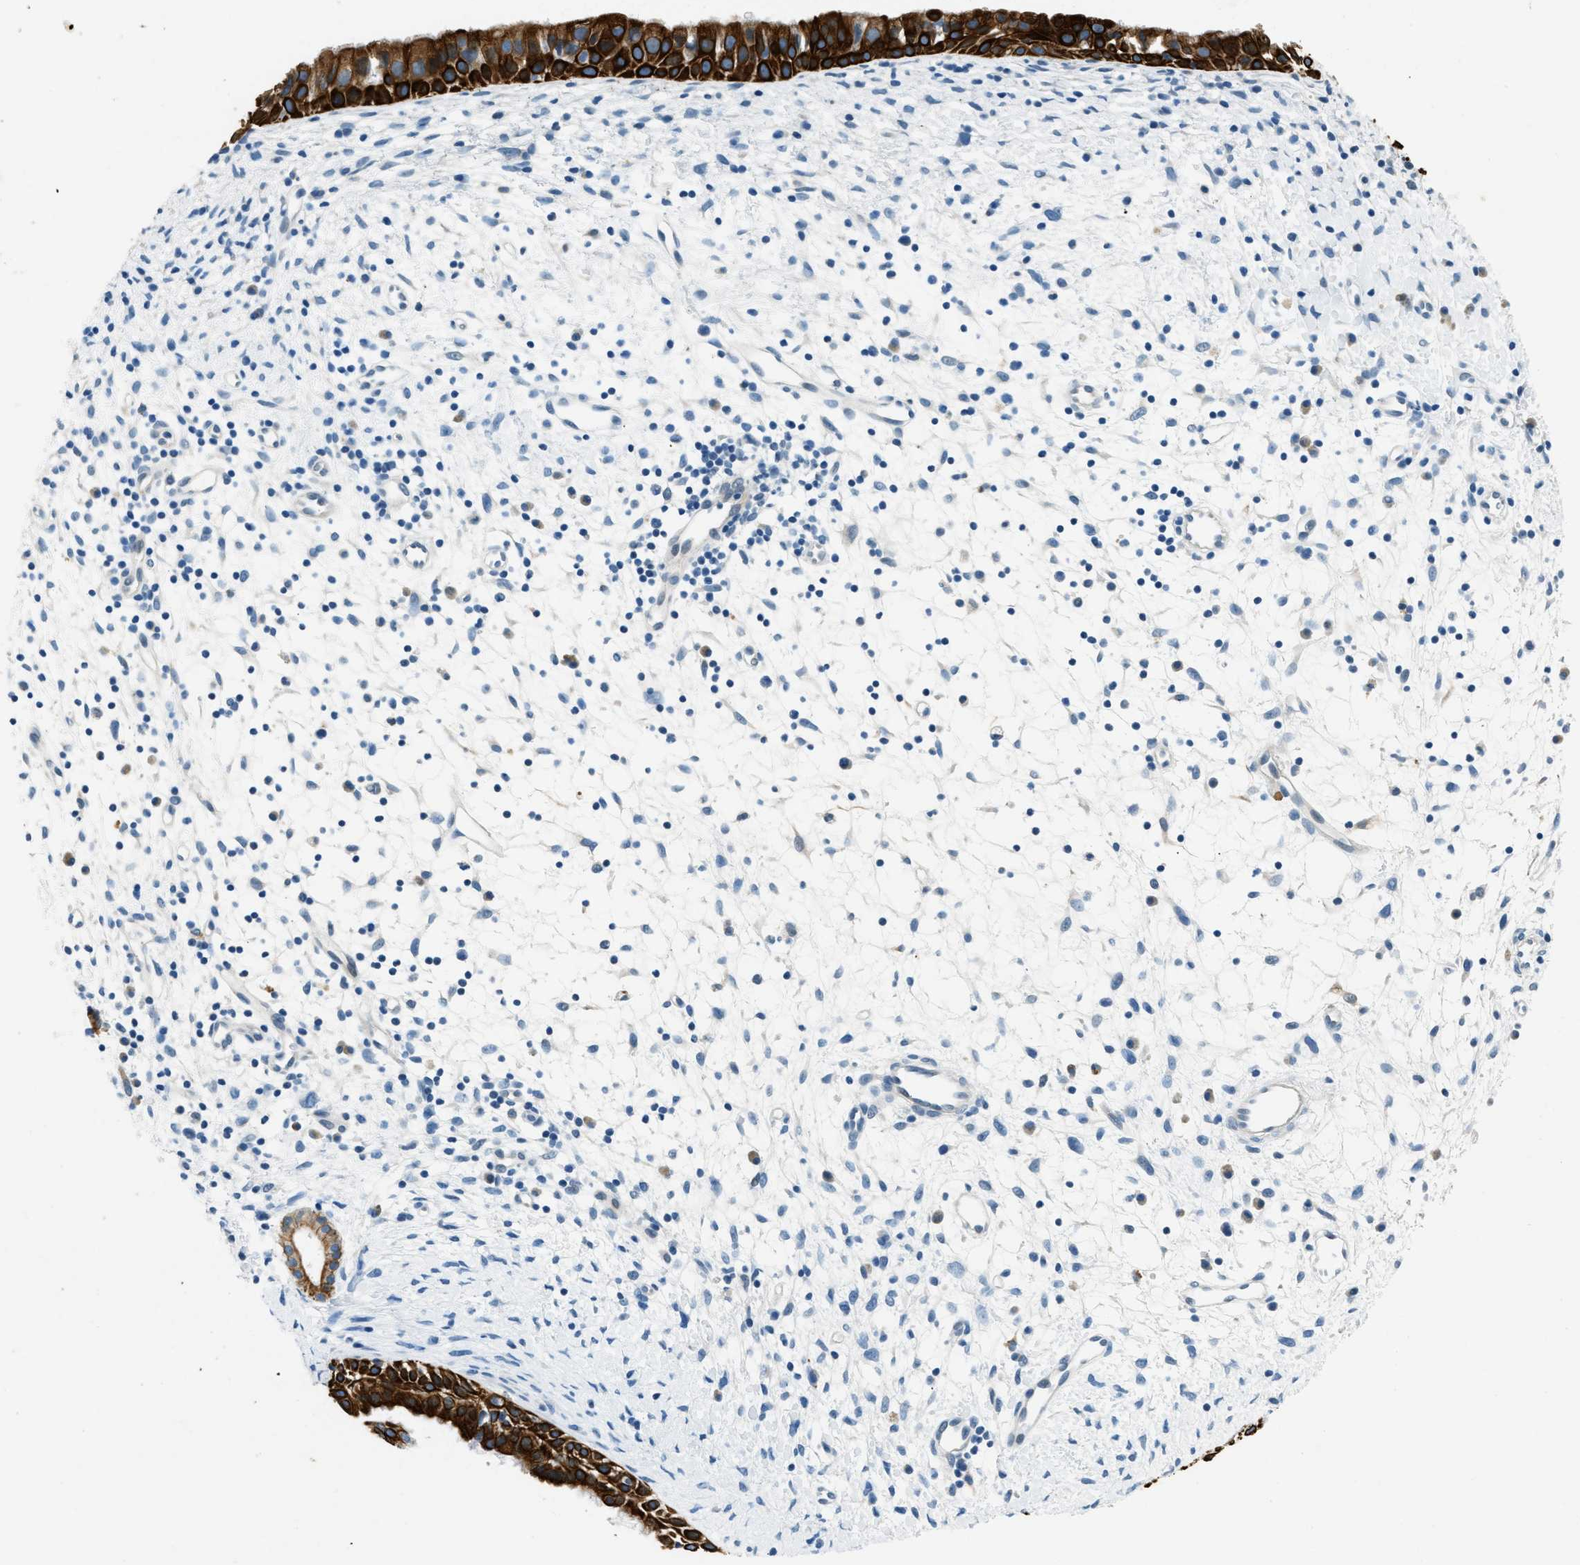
{"staining": {"intensity": "strong", "quantity": ">75%", "location": "cytoplasmic/membranous"}, "tissue": "nasopharynx", "cell_type": "Respiratory epithelial cells", "image_type": "normal", "snomed": [{"axis": "morphology", "description": "Normal tissue, NOS"}, {"axis": "topography", "description": "Nasopharynx"}], "caption": "Nasopharynx stained with DAB (3,3'-diaminobenzidine) immunohistochemistry demonstrates high levels of strong cytoplasmic/membranous staining in approximately >75% of respiratory epithelial cells.", "gene": "CFAP20", "patient": {"sex": "male", "age": 22}}